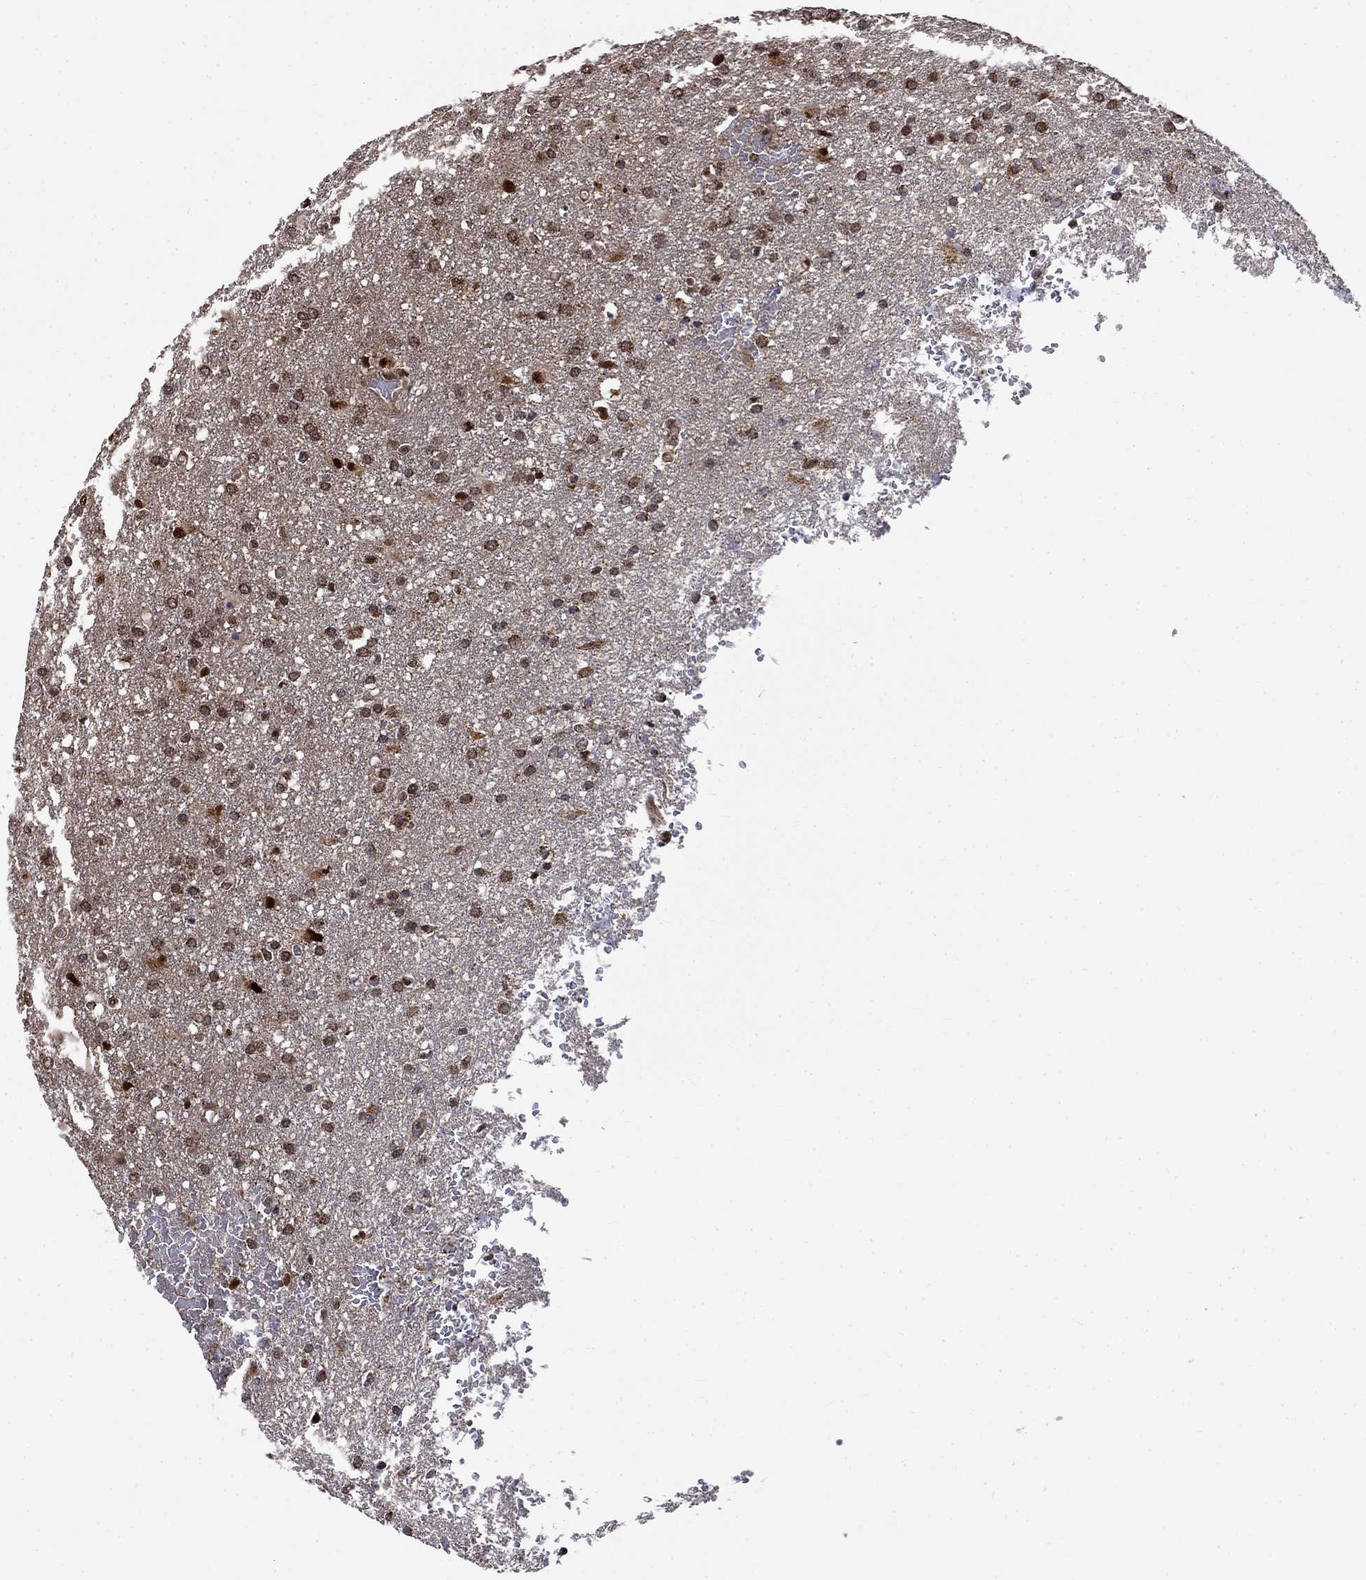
{"staining": {"intensity": "moderate", "quantity": "25%-75%", "location": "nuclear"}, "tissue": "glioma", "cell_type": "Tumor cells", "image_type": "cancer", "snomed": [{"axis": "morphology", "description": "Glioma, malignant, High grade"}, {"axis": "topography", "description": "Brain"}], "caption": "High-grade glioma (malignant) stained with DAB (3,3'-diaminobenzidine) immunohistochemistry (IHC) shows medium levels of moderate nuclear expression in about 25%-75% of tumor cells.", "gene": "KPNA3", "patient": {"sex": "male", "age": 68}}